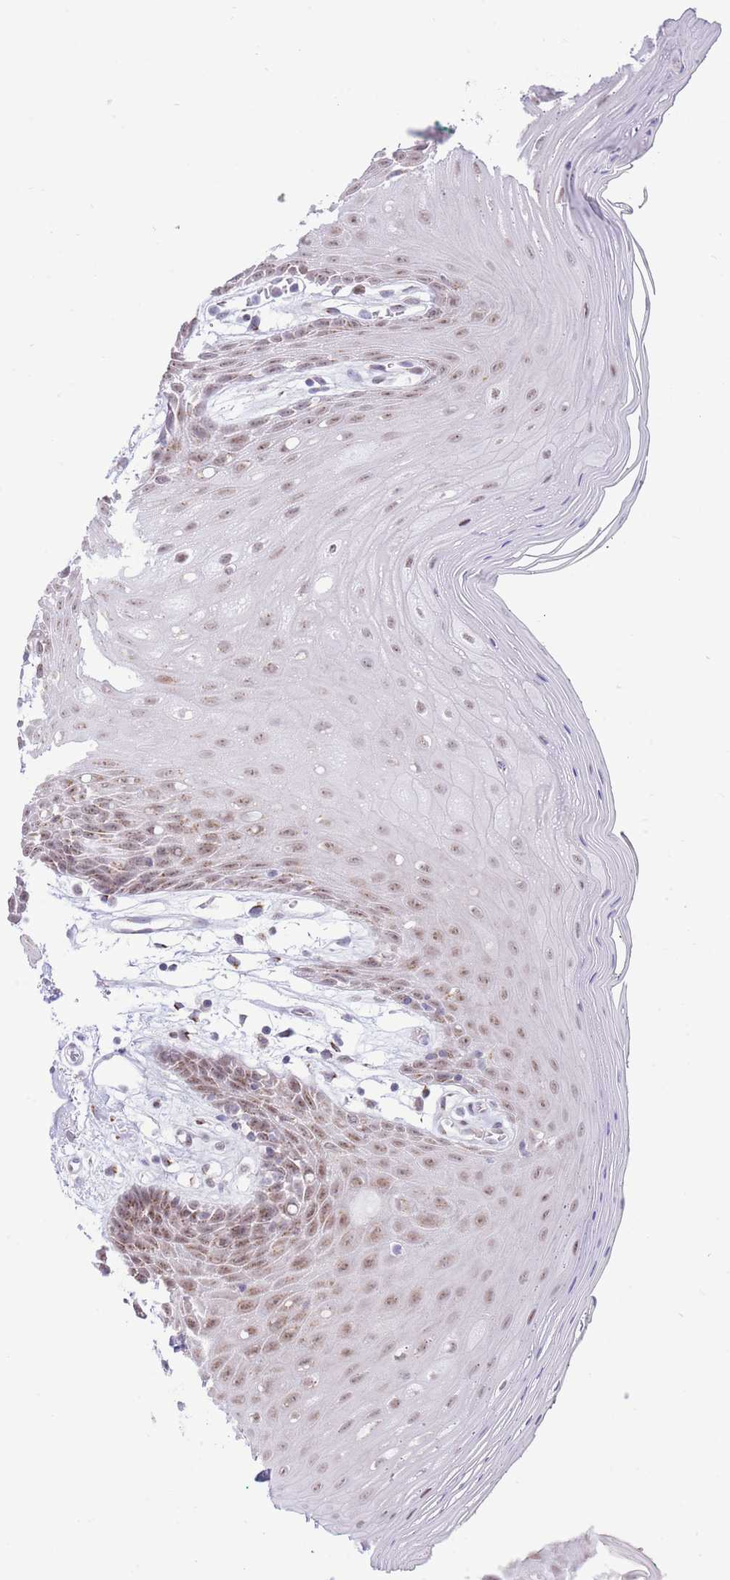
{"staining": {"intensity": "moderate", "quantity": ">75%", "location": "cytoplasmic/membranous,nuclear"}, "tissue": "oral mucosa", "cell_type": "Squamous epithelial cells", "image_type": "normal", "snomed": [{"axis": "morphology", "description": "Normal tissue, NOS"}, {"axis": "topography", "description": "Oral tissue"}, {"axis": "topography", "description": "Tounge, NOS"}], "caption": "Immunohistochemical staining of normal human oral mucosa shows medium levels of moderate cytoplasmic/membranous,nuclear expression in about >75% of squamous epithelial cells. The staining was performed using DAB, with brown indicating positive protein expression. Nuclei are stained blue with hematoxylin.", "gene": "INO80C", "patient": {"sex": "female", "age": 59}}